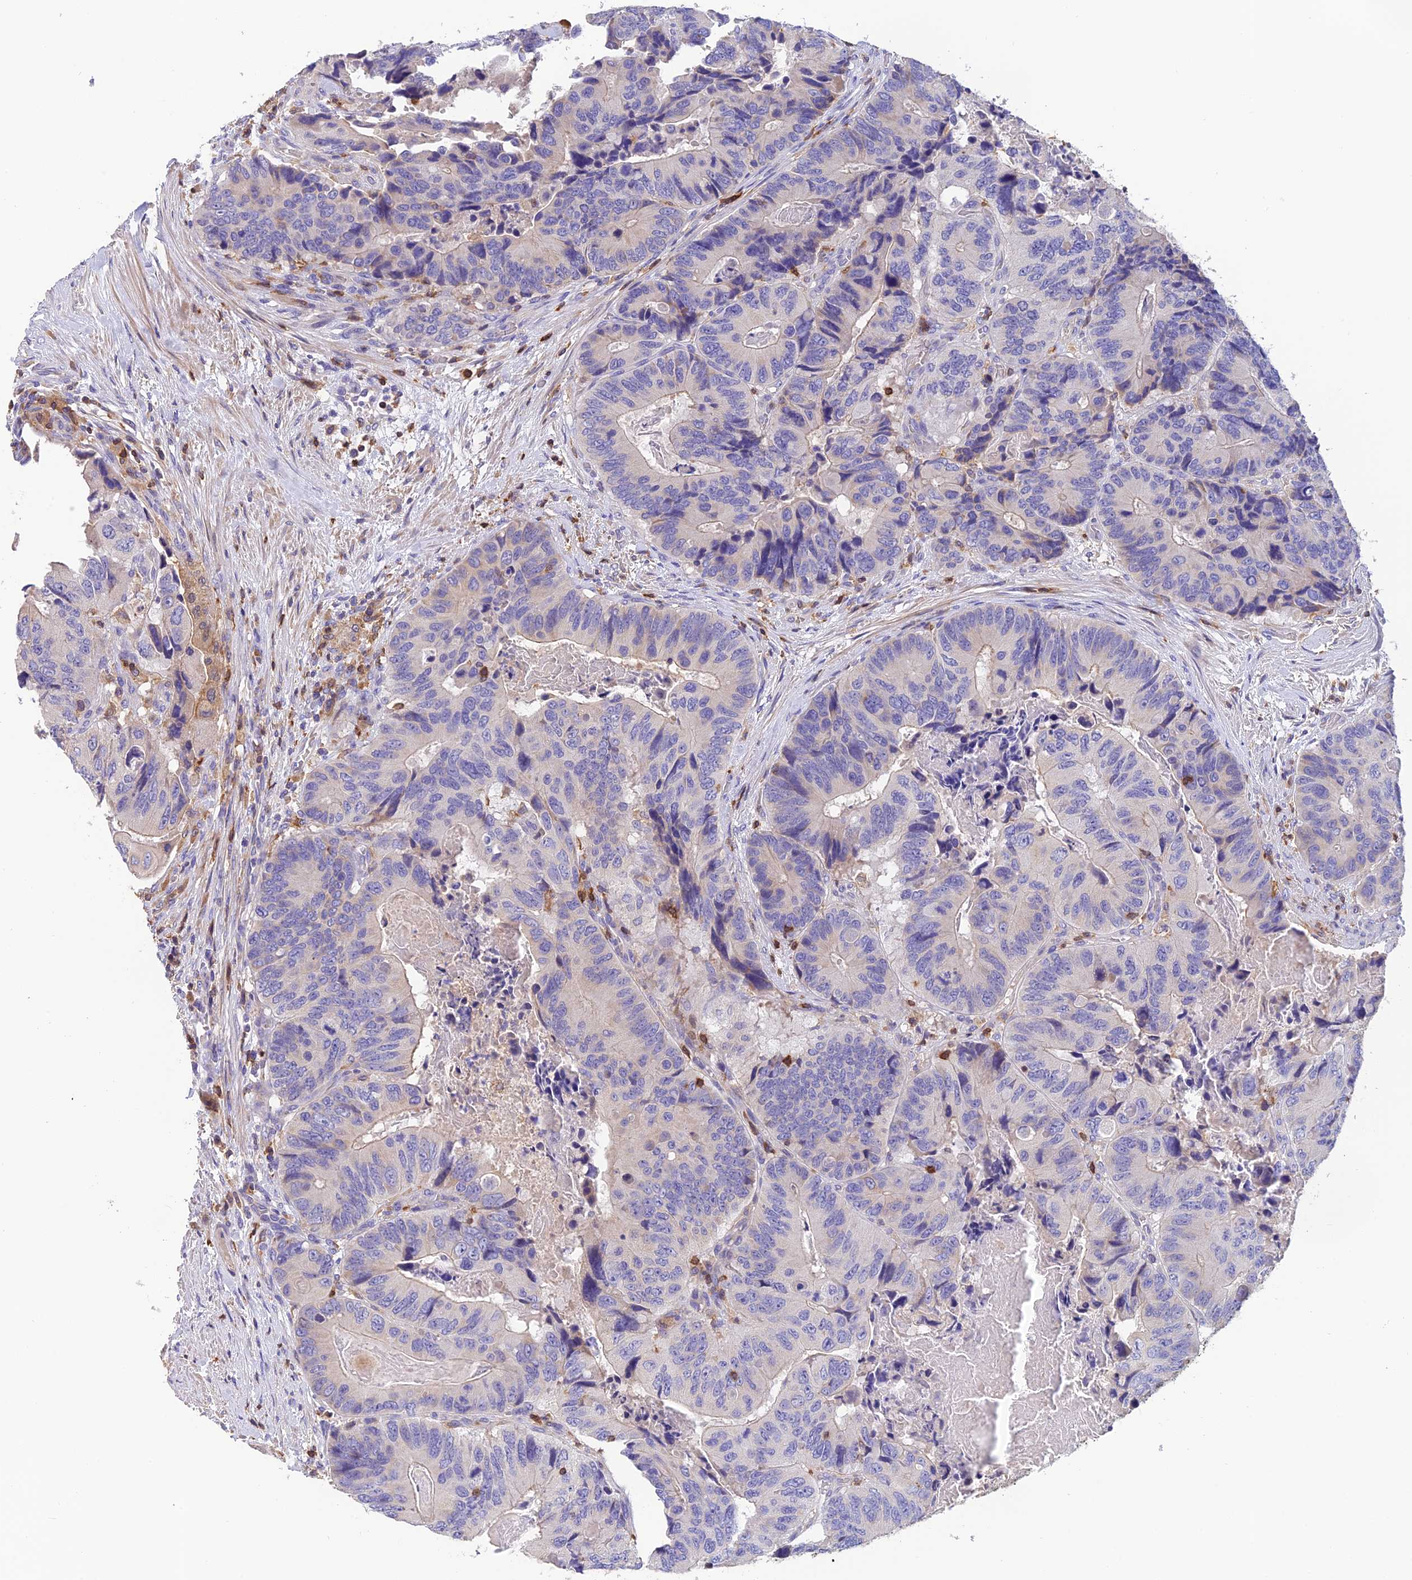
{"staining": {"intensity": "negative", "quantity": "none", "location": "none"}, "tissue": "colorectal cancer", "cell_type": "Tumor cells", "image_type": "cancer", "snomed": [{"axis": "morphology", "description": "Adenocarcinoma, NOS"}, {"axis": "topography", "description": "Colon"}], "caption": "DAB (3,3'-diaminobenzidine) immunohistochemical staining of colorectal cancer (adenocarcinoma) shows no significant staining in tumor cells.", "gene": "LPXN", "patient": {"sex": "male", "age": 84}}